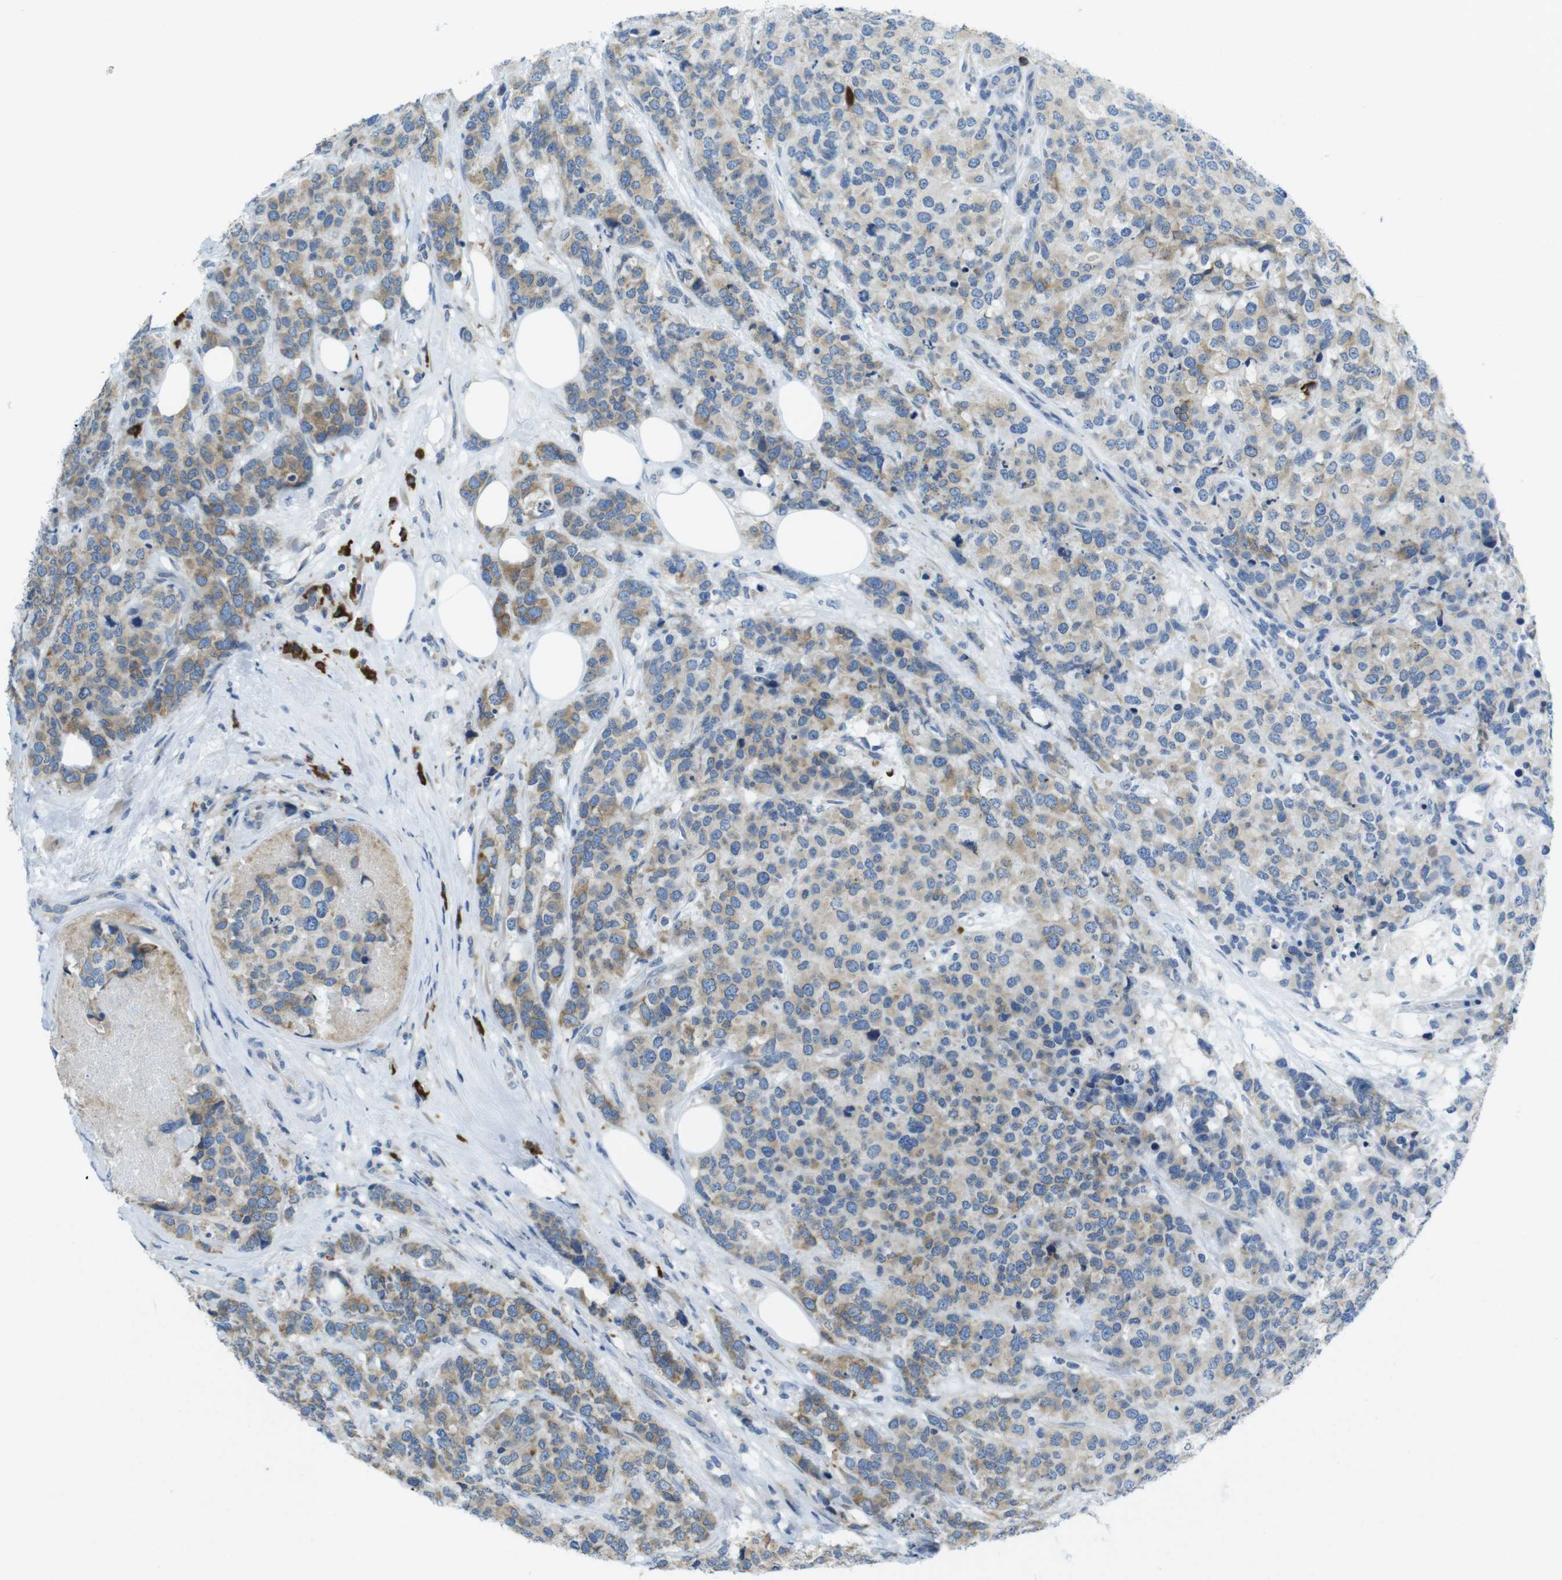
{"staining": {"intensity": "moderate", "quantity": ">75%", "location": "cytoplasmic/membranous"}, "tissue": "breast cancer", "cell_type": "Tumor cells", "image_type": "cancer", "snomed": [{"axis": "morphology", "description": "Lobular carcinoma"}, {"axis": "topography", "description": "Breast"}], "caption": "An immunohistochemistry (IHC) micrograph of neoplastic tissue is shown. Protein staining in brown highlights moderate cytoplasmic/membranous positivity in lobular carcinoma (breast) within tumor cells.", "gene": "CLPTM1L", "patient": {"sex": "female", "age": 59}}